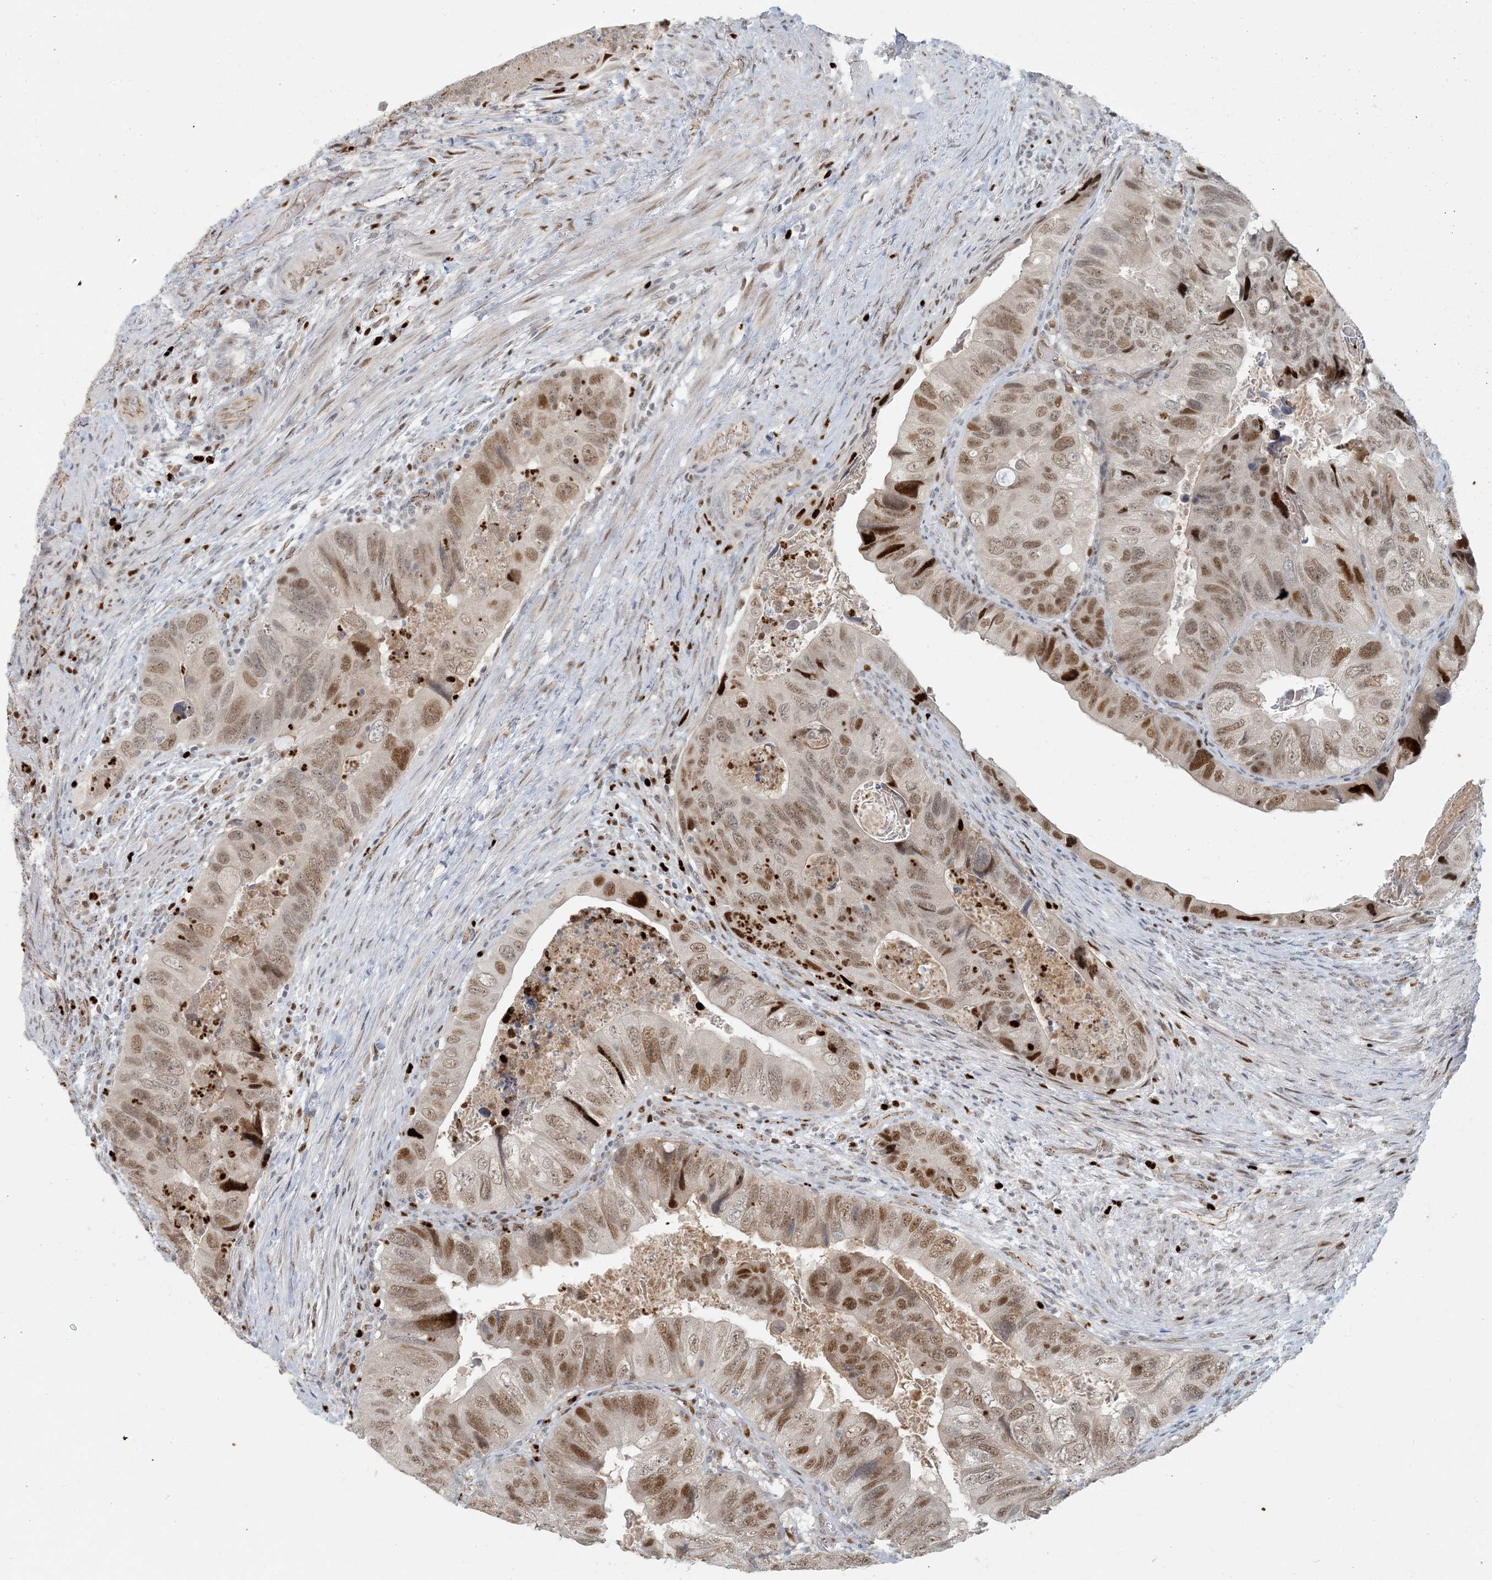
{"staining": {"intensity": "moderate", "quantity": ">75%", "location": "nuclear"}, "tissue": "colorectal cancer", "cell_type": "Tumor cells", "image_type": "cancer", "snomed": [{"axis": "morphology", "description": "Adenocarcinoma, NOS"}, {"axis": "topography", "description": "Rectum"}], "caption": "Immunohistochemistry (DAB) staining of human adenocarcinoma (colorectal) reveals moderate nuclear protein positivity in approximately >75% of tumor cells. The staining was performed using DAB (3,3'-diaminobenzidine), with brown indicating positive protein expression. Nuclei are stained blue with hematoxylin.", "gene": "AK9", "patient": {"sex": "male", "age": 63}}